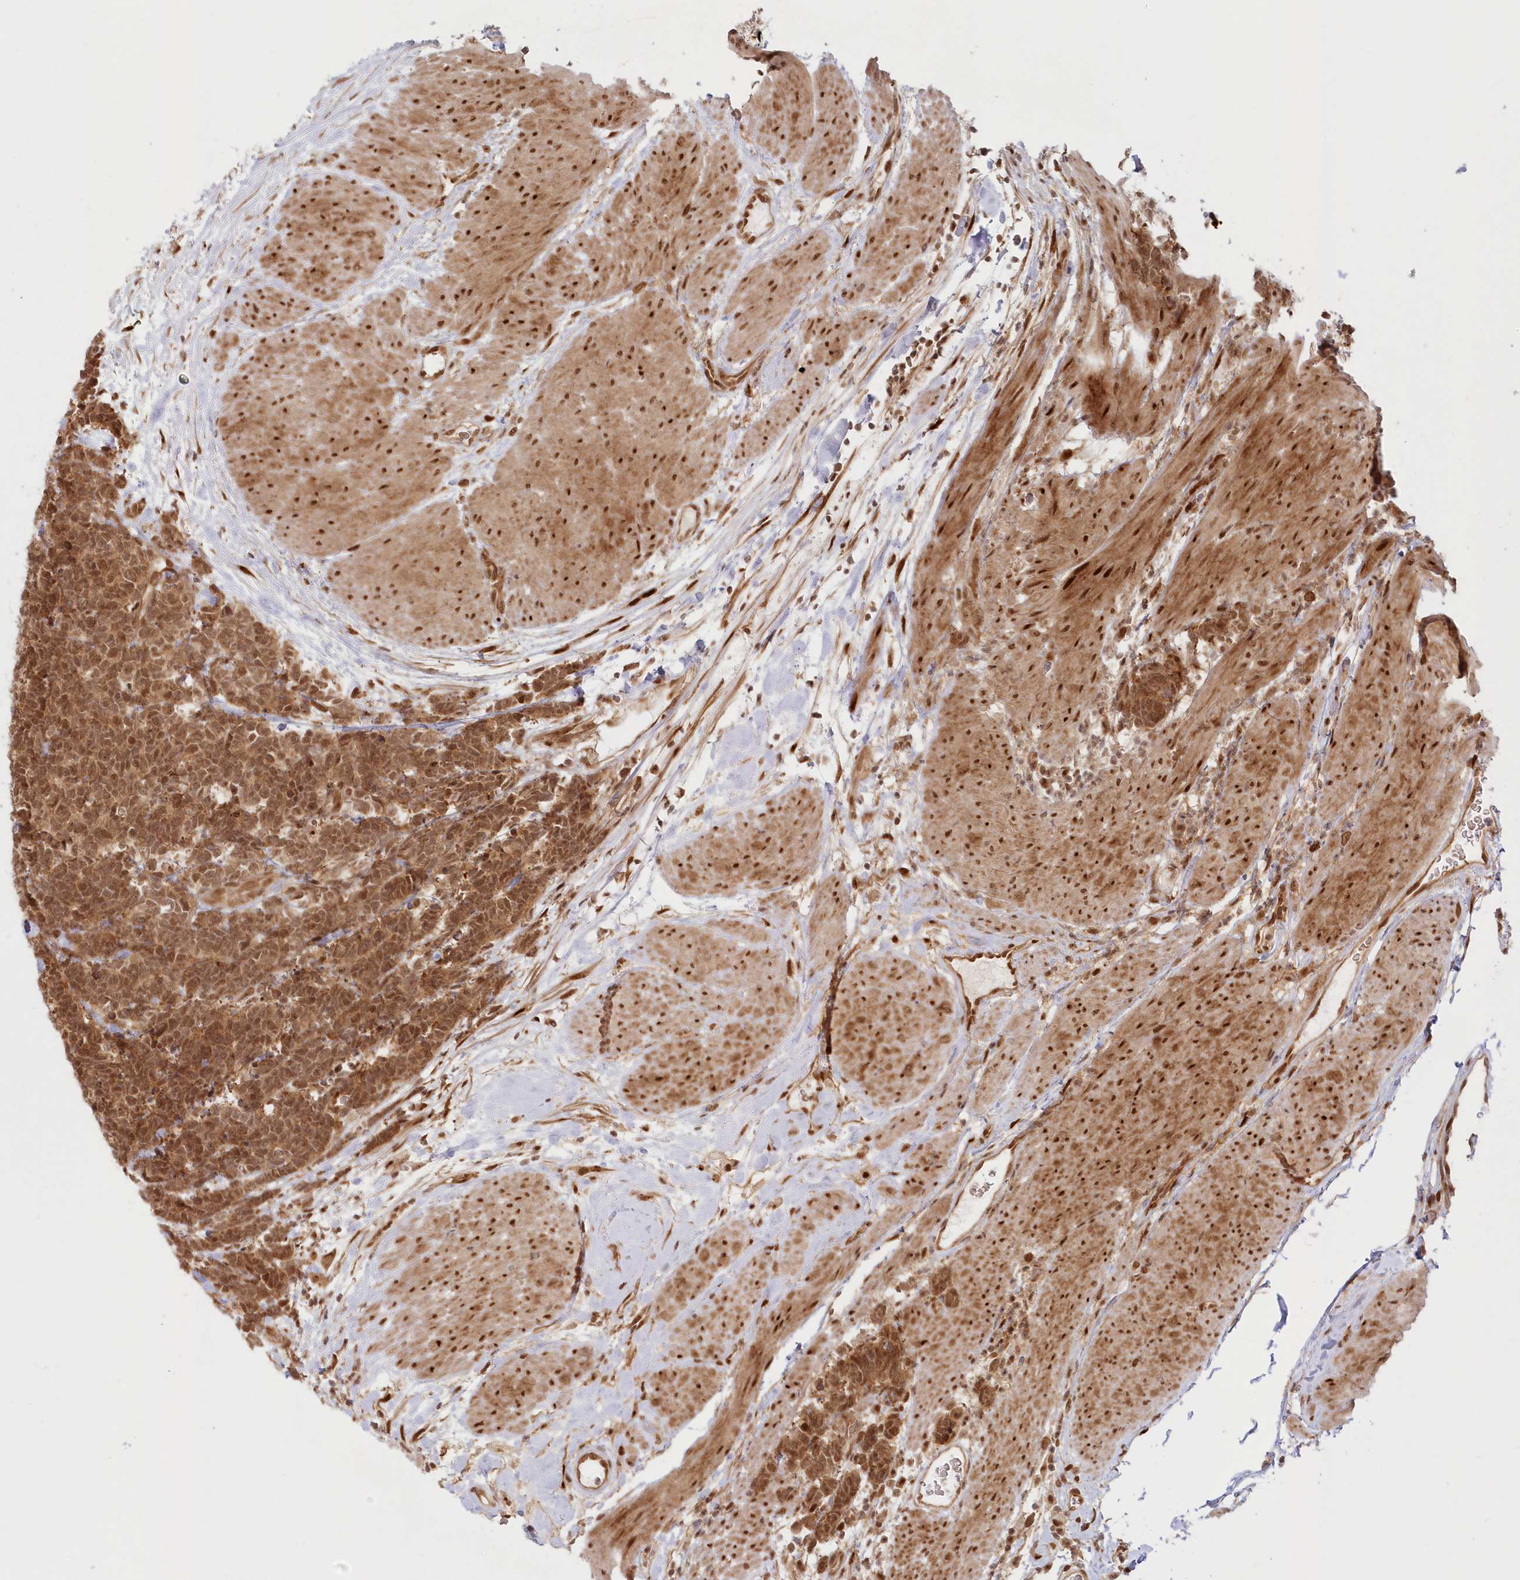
{"staining": {"intensity": "moderate", "quantity": ">75%", "location": "cytoplasmic/membranous,nuclear"}, "tissue": "carcinoid", "cell_type": "Tumor cells", "image_type": "cancer", "snomed": [{"axis": "morphology", "description": "Carcinoma, NOS"}, {"axis": "morphology", "description": "Carcinoid, malignant, NOS"}, {"axis": "topography", "description": "Urinary bladder"}], "caption": "A micrograph showing moderate cytoplasmic/membranous and nuclear expression in approximately >75% of tumor cells in carcinoid, as visualized by brown immunohistochemical staining.", "gene": "TOGARAM2", "patient": {"sex": "male", "age": 57}}